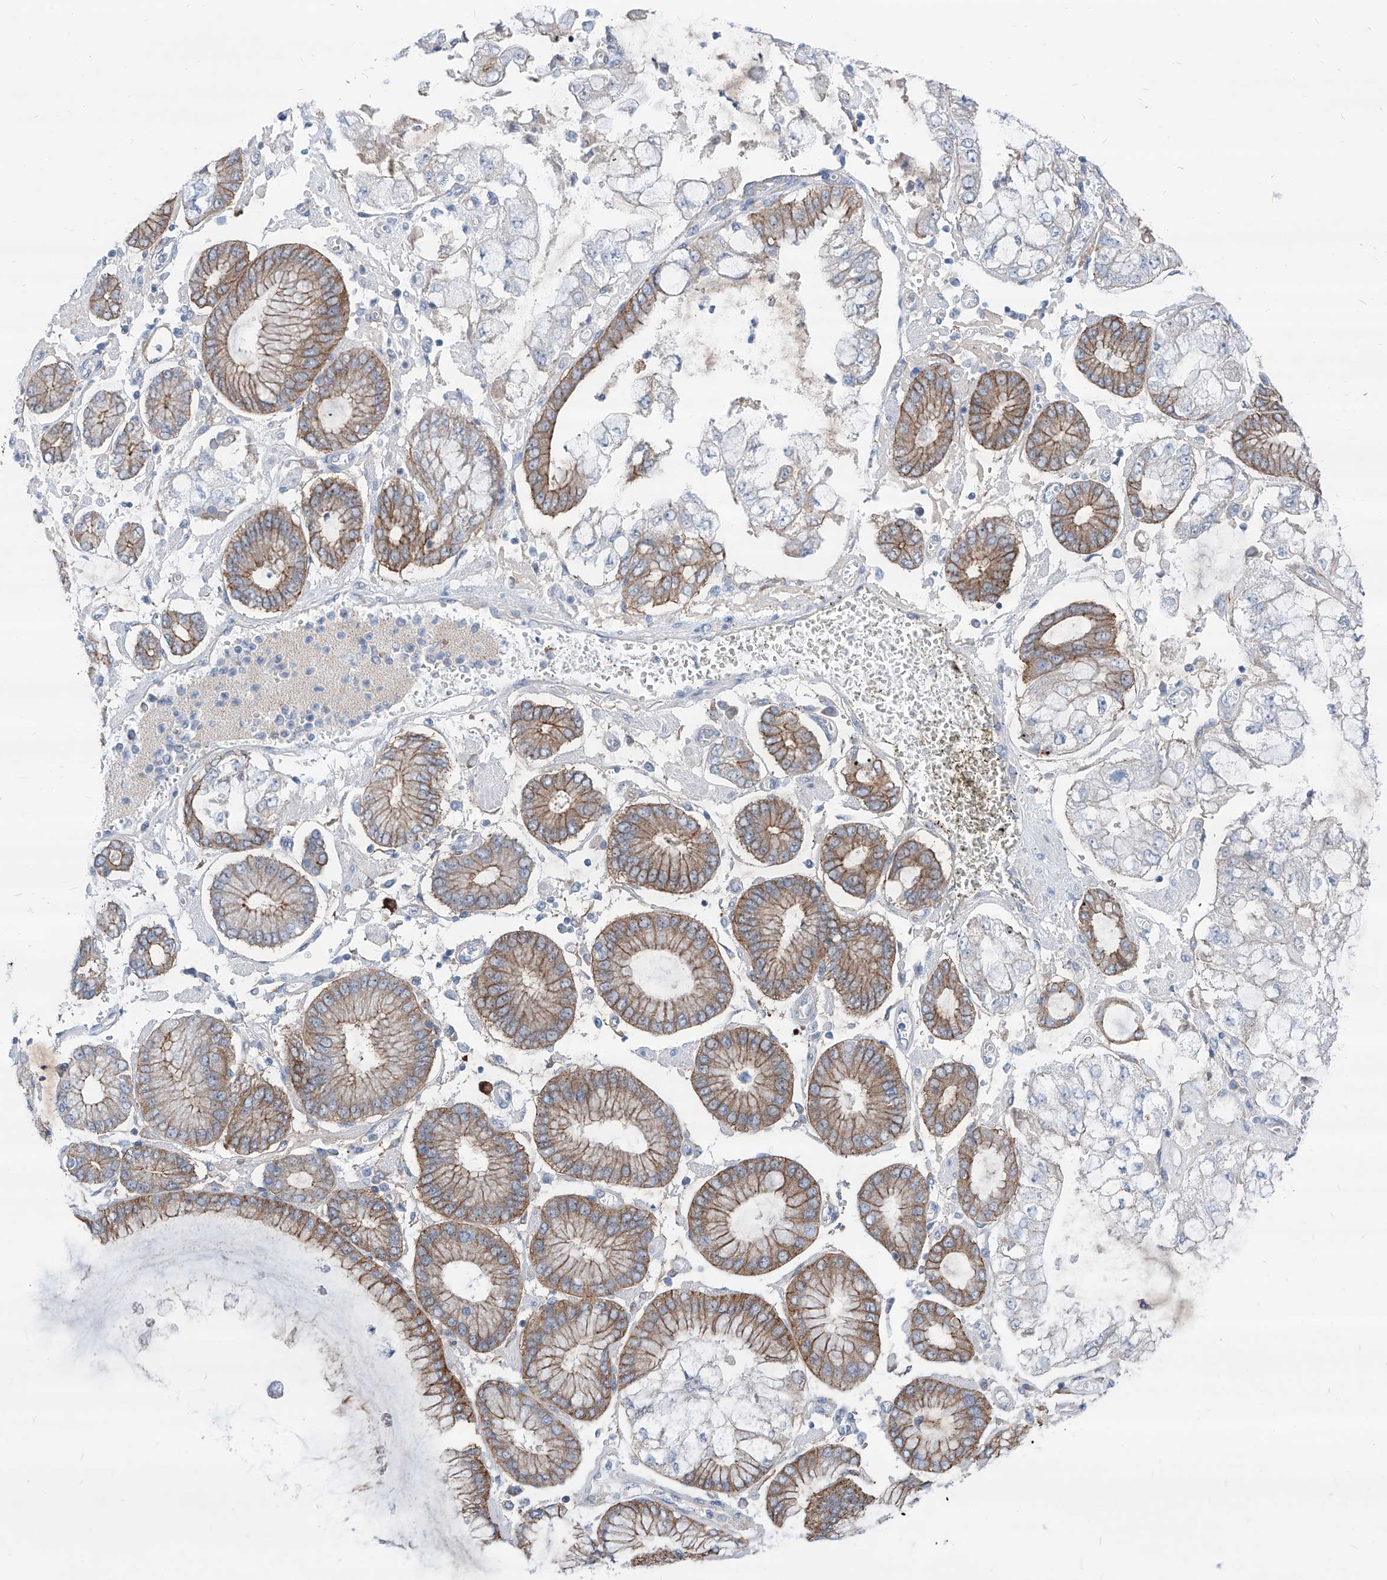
{"staining": {"intensity": "moderate", "quantity": "25%-75%", "location": "cytoplasmic/membranous"}, "tissue": "stomach cancer", "cell_type": "Tumor cells", "image_type": "cancer", "snomed": [{"axis": "morphology", "description": "Adenocarcinoma, NOS"}, {"axis": "topography", "description": "Stomach"}], "caption": "A micrograph showing moderate cytoplasmic/membranous staining in approximately 25%-75% of tumor cells in adenocarcinoma (stomach), as visualized by brown immunohistochemical staining.", "gene": "AKAP10", "patient": {"sex": "male", "age": 76}}